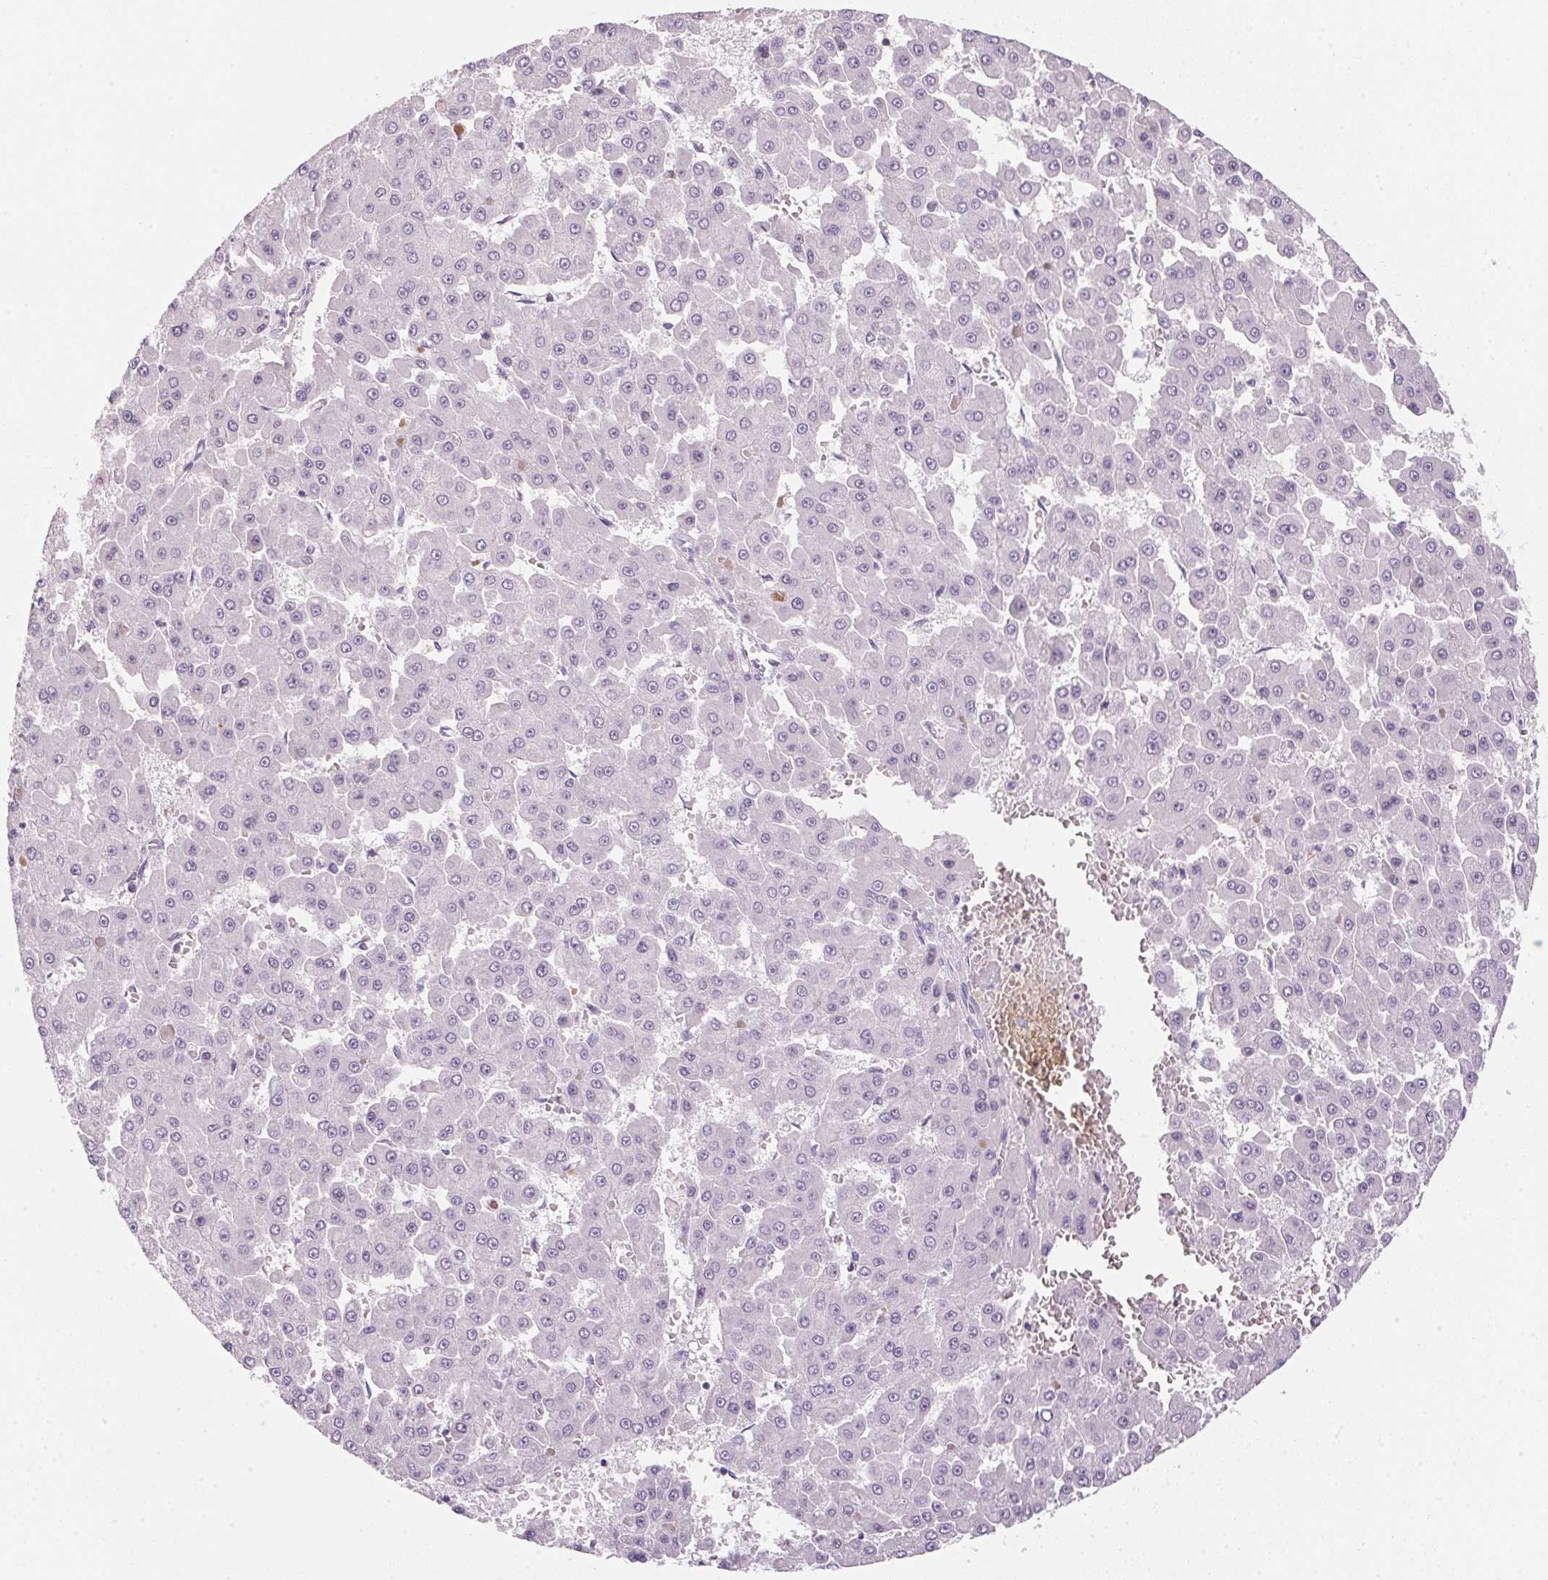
{"staining": {"intensity": "negative", "quantity": "none", "location": "none"}, "tissue": "liver cancer", "cell_type": "Tumor cells", "image_type": "cancer", "snomed": [{"axis": "morphology", "description": "Carcinoma, Hepatocellular, NOS"}, {"axis": "topography", "description": "Liver"}], "caption": "Tumor cells show no significant staining in hepatocellular carcinoma (liver).", "gene": "ECPAS", "patient": {"sex": "male", "age": 78}}